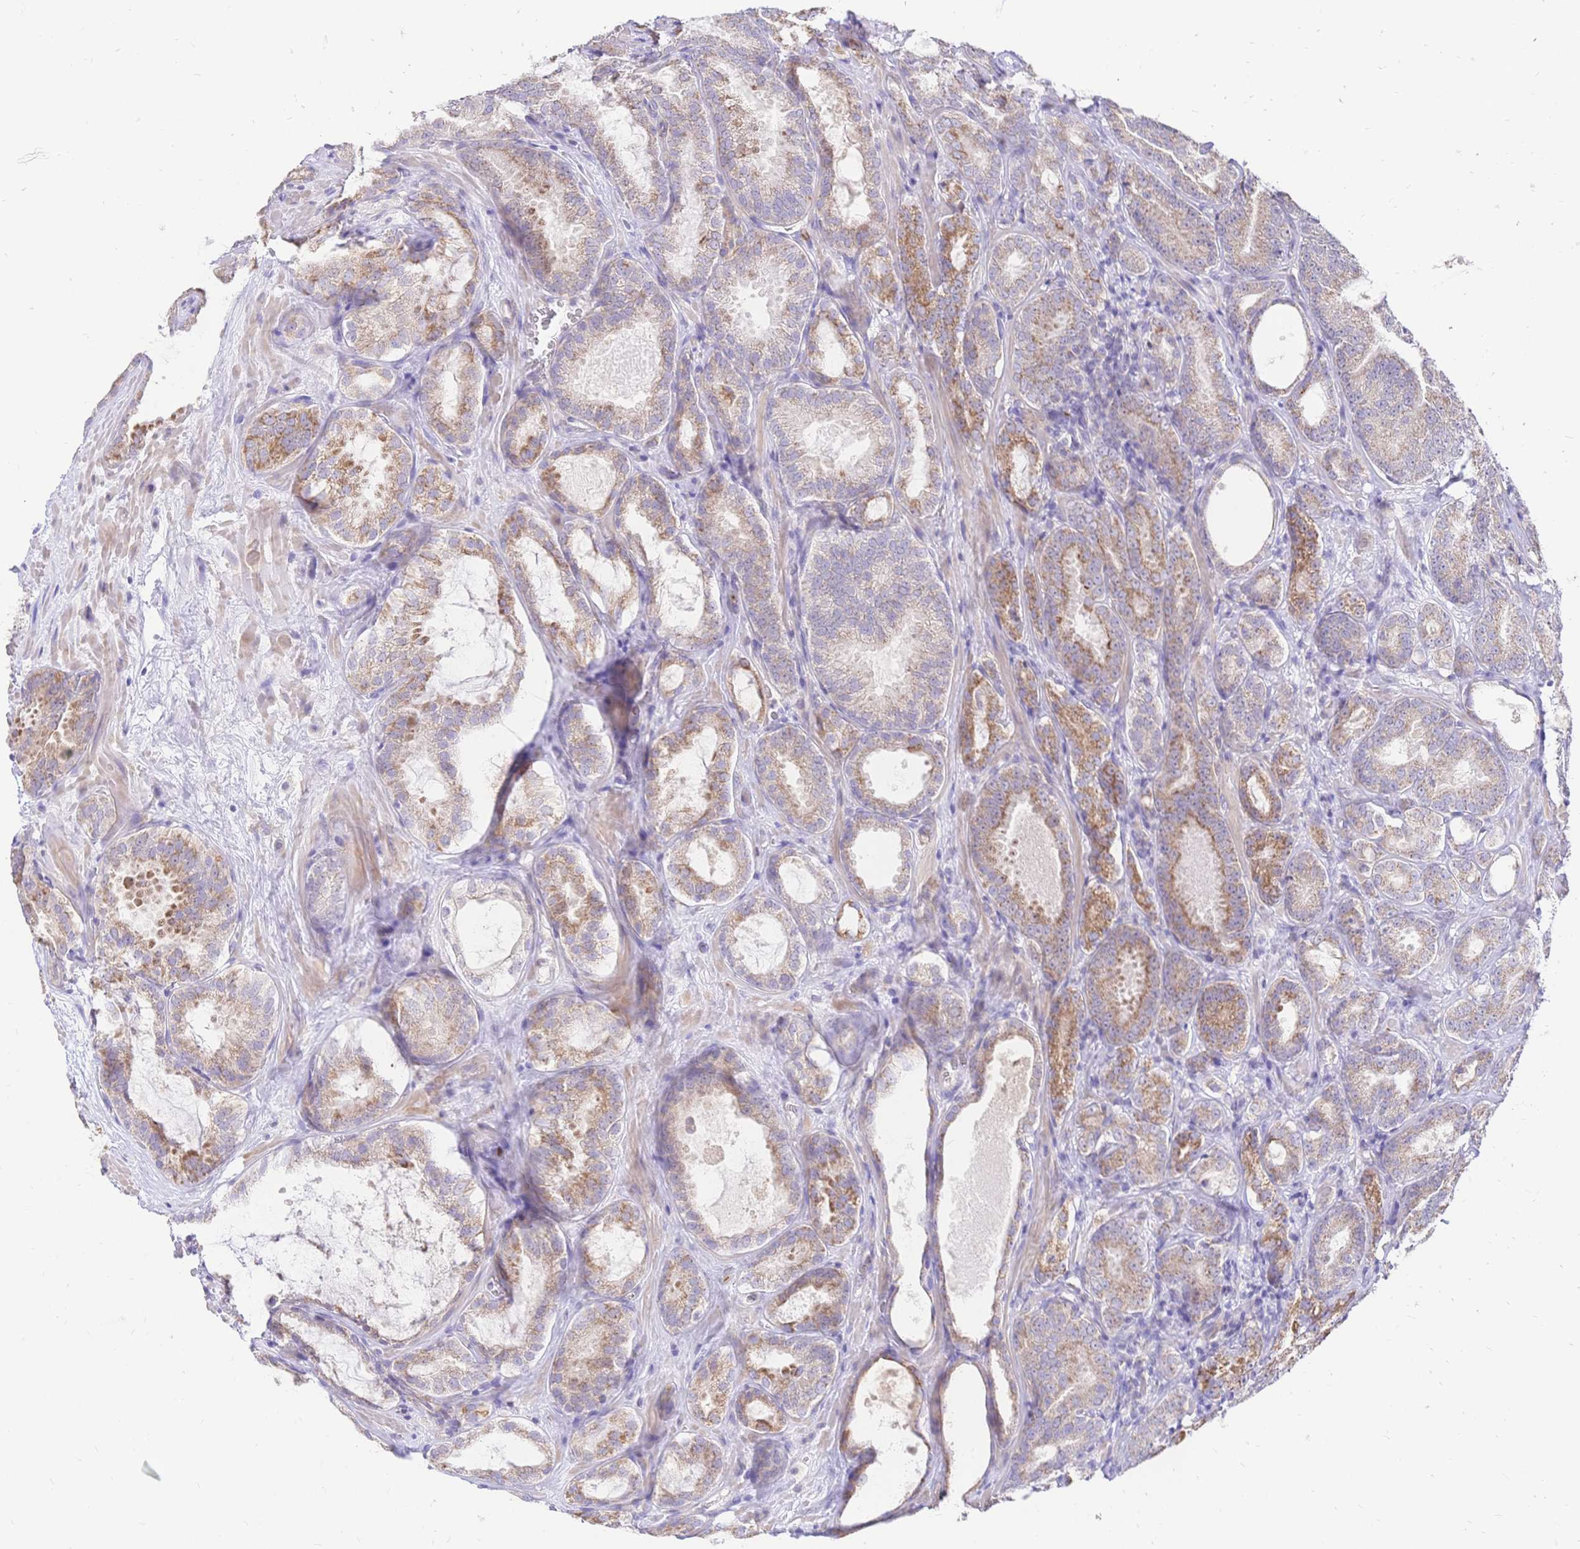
{"staining": {"intensity": "moderate", "quantity": "25%-75%", "location": "cytoplasmic/membranous"}, "tissue": "prostate cancer", "cell_type": "Tumor cells", "image_type": "cancer", "snomed": [{"axis": "morphology", "description": "Adenocarcinoma, High grade"}, {"axis": "topography", "description": "Prostate"}], "caption": "Adenocarcinoma (high-grade) (prostate) was stained to show a protein in brown. There is medium levels of moderate cytoplasmic/membranous staining in approximately 25%-75% of tumor cells.", "gene": "CLEC18B", "patient": {"sex": "male", "age": 64}}